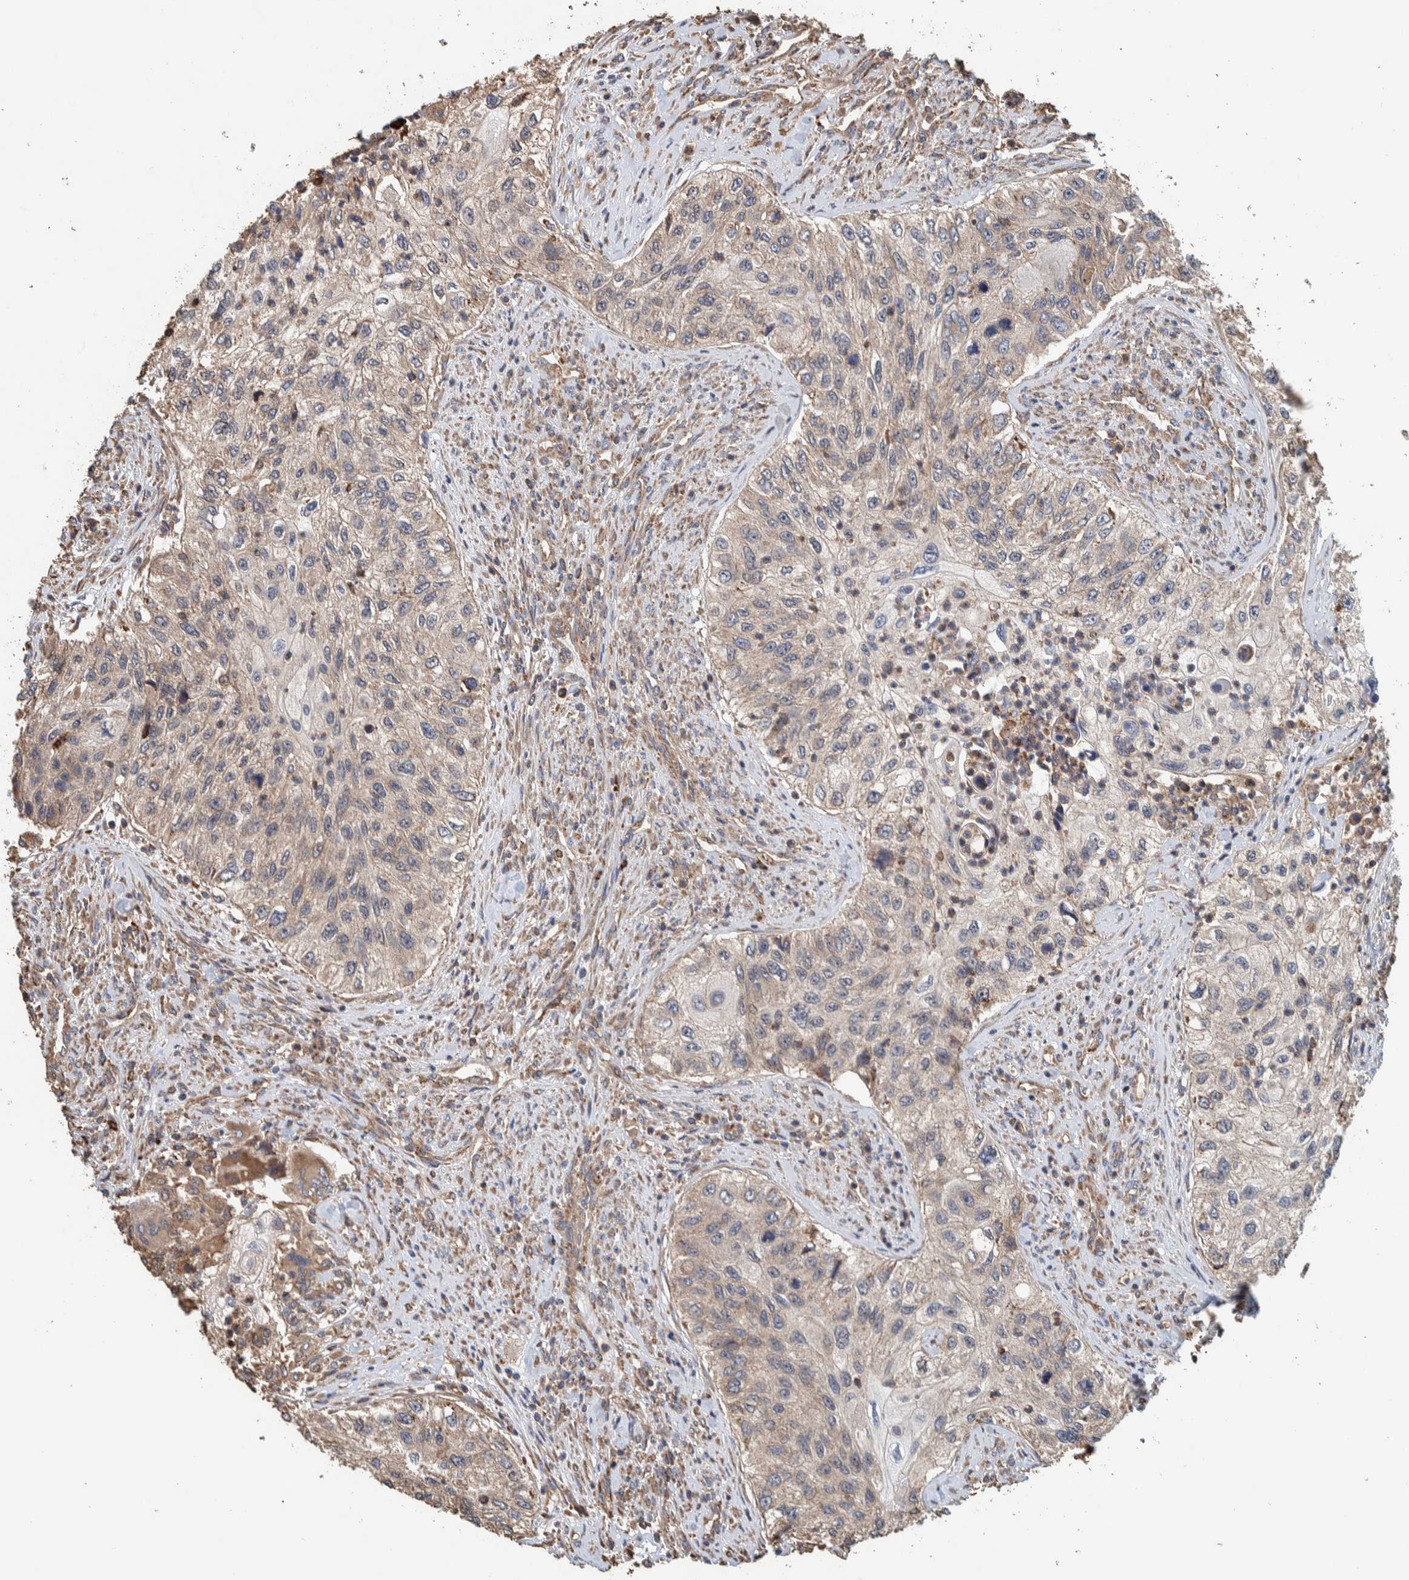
{"staining": {"intensity": "weak", "quantity": "25%-75%", "location": "cytoplasmic/membranous"}, "tissue": "urothelial cancer", "cell_type": "Tumor cells", "image_type": "cancer", "snomed": [{"axis": "morphology", "description": "Urothelial carcinoma, High grade"}, {"axis": "topography", "description": "Urinary bladder"}], "caption": "Urothelial carcinoma (high-grade) was stained to show a protein in brown. There is low levels of weak cytoplasmic/membranous staining in approximately 25%-75% of tumor cells.", "gene": "PLA2G3", "patient": {"sex": "female", "age": 60}}